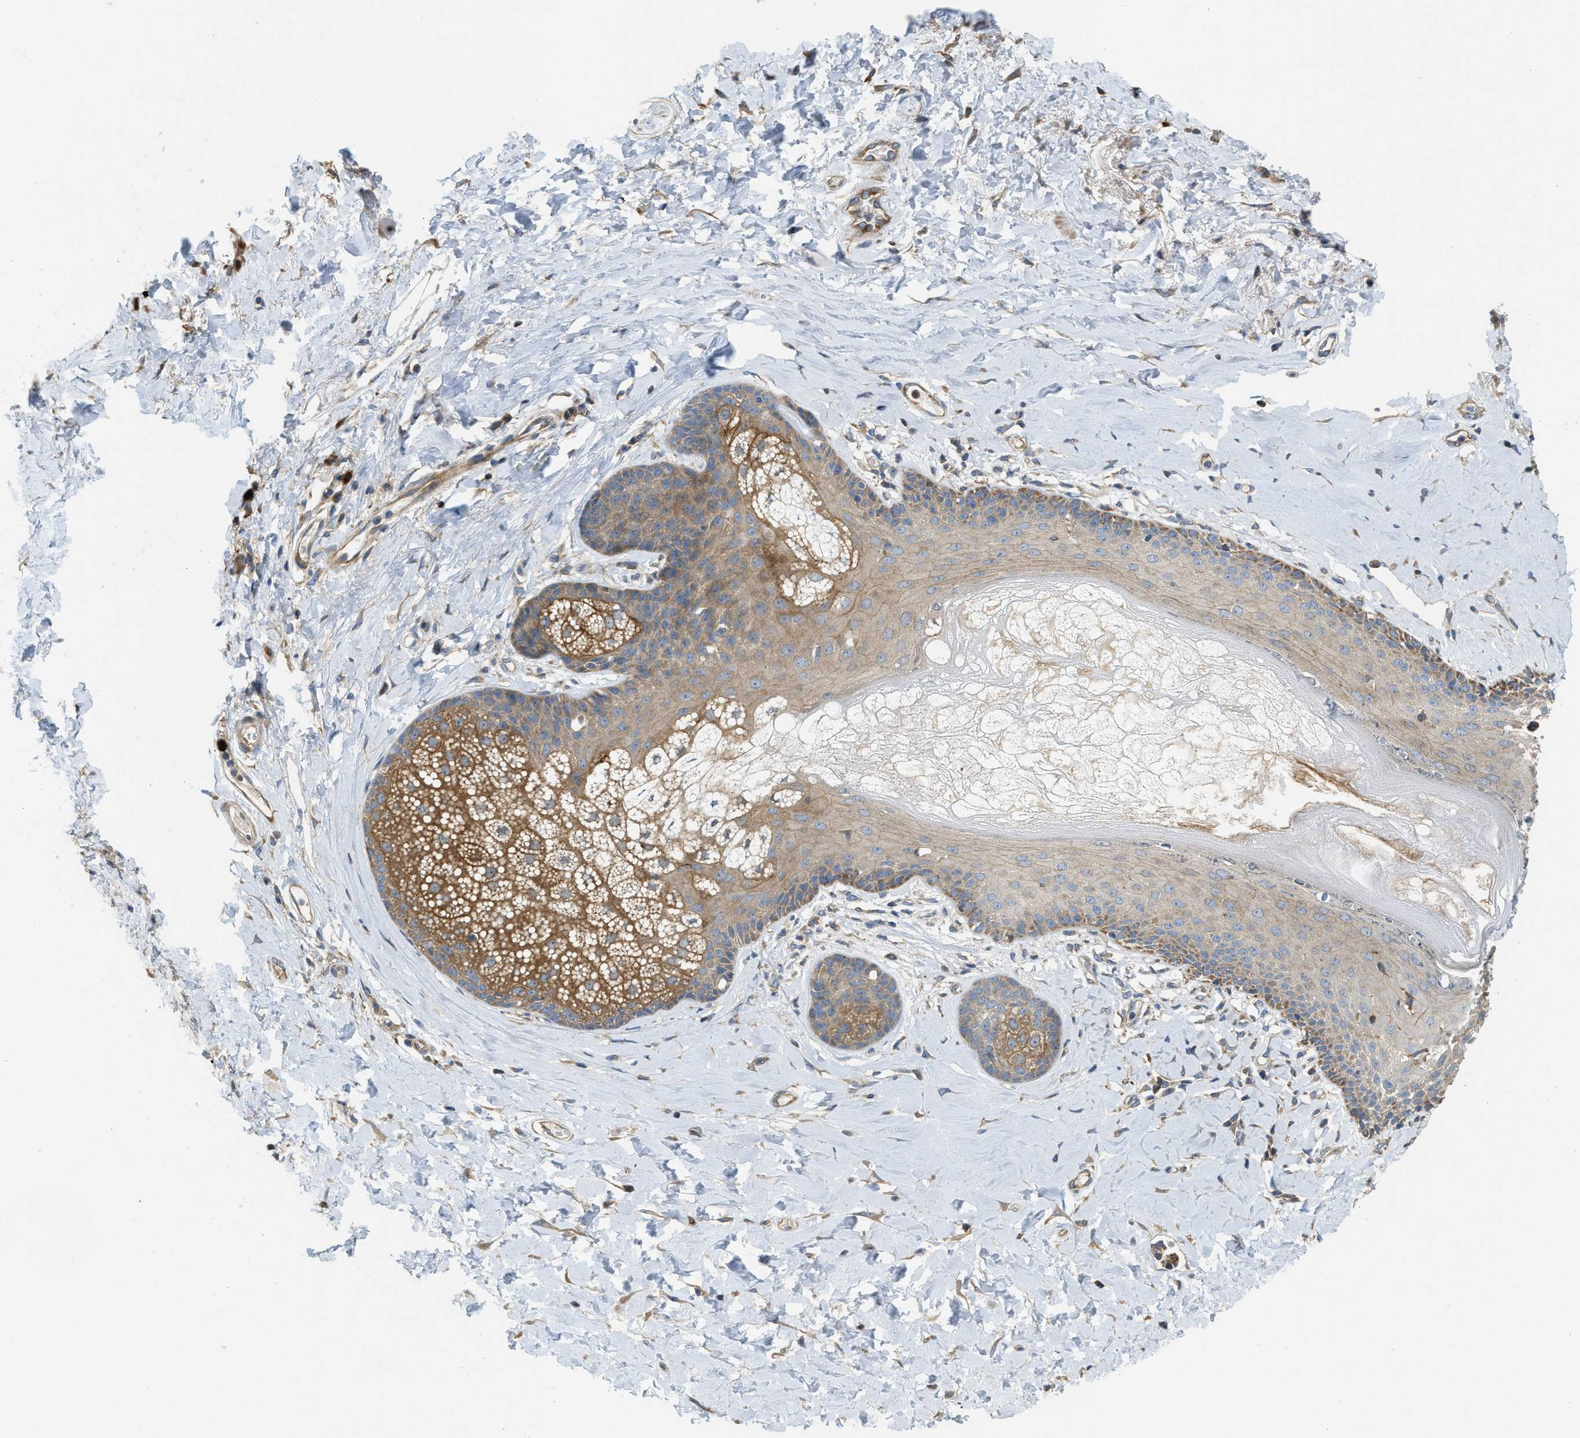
{"staining": {"intensity": "moderate", "quantity": ">75%", "location": "cytoplasmic/membranous"}, "tissue": "skin", "cell_type": "Epidermal cells", "image_type": "normal", "snomed": [{"axis": "morphology", "description": "Normal tissue, NOS"}, {"axis": "topography", "description": "Anal"}], "caption": "Moderate cytoplasmic/membranous positivity for a protein is seen in about >75% of epidermal cells of benign skin using IHC.", "gene": "TMEM68", "patient": {"sex": "male", "age": 69}}